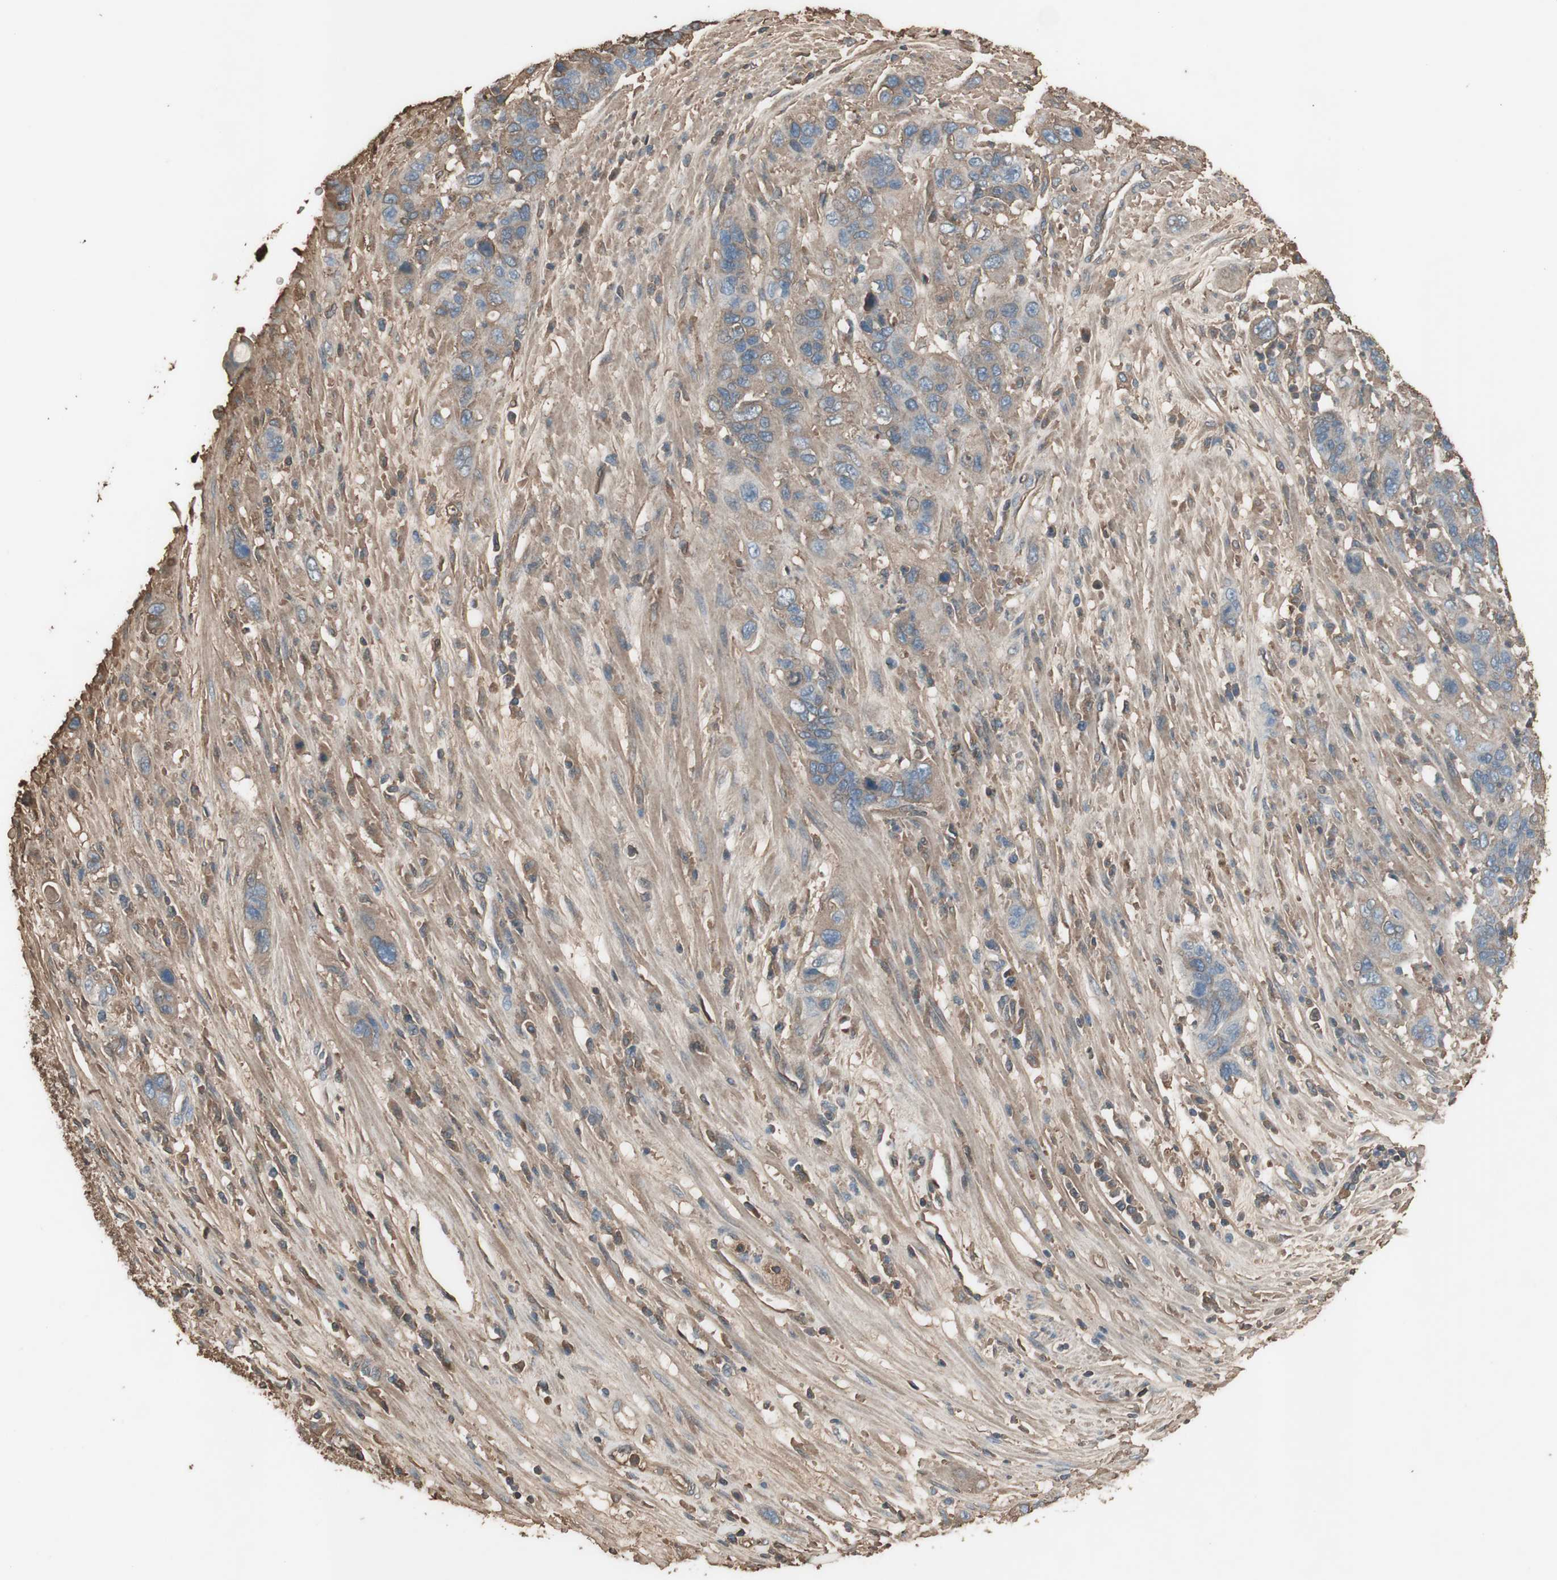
{"staining": {"intensity": "weak", "quantity": ">75%", "location": "cytoplasmic/membranous"}, "tissue": "pancreatic cancer", "cell_type": "Tumor cells", "image_type": "cancer", "snomed": [{"axis": "morphology", "description": "Adenocarcinoma, NOS"}, {"axis": "topography", "description": "Pancreas"}], "caption": "Pancreatic cancer (adenocarcinoma) stained with a protein marker exhibits weak staining in tumor cells.", "gene": "MMP14", "patient": {"sex": "female", "age": 71}}